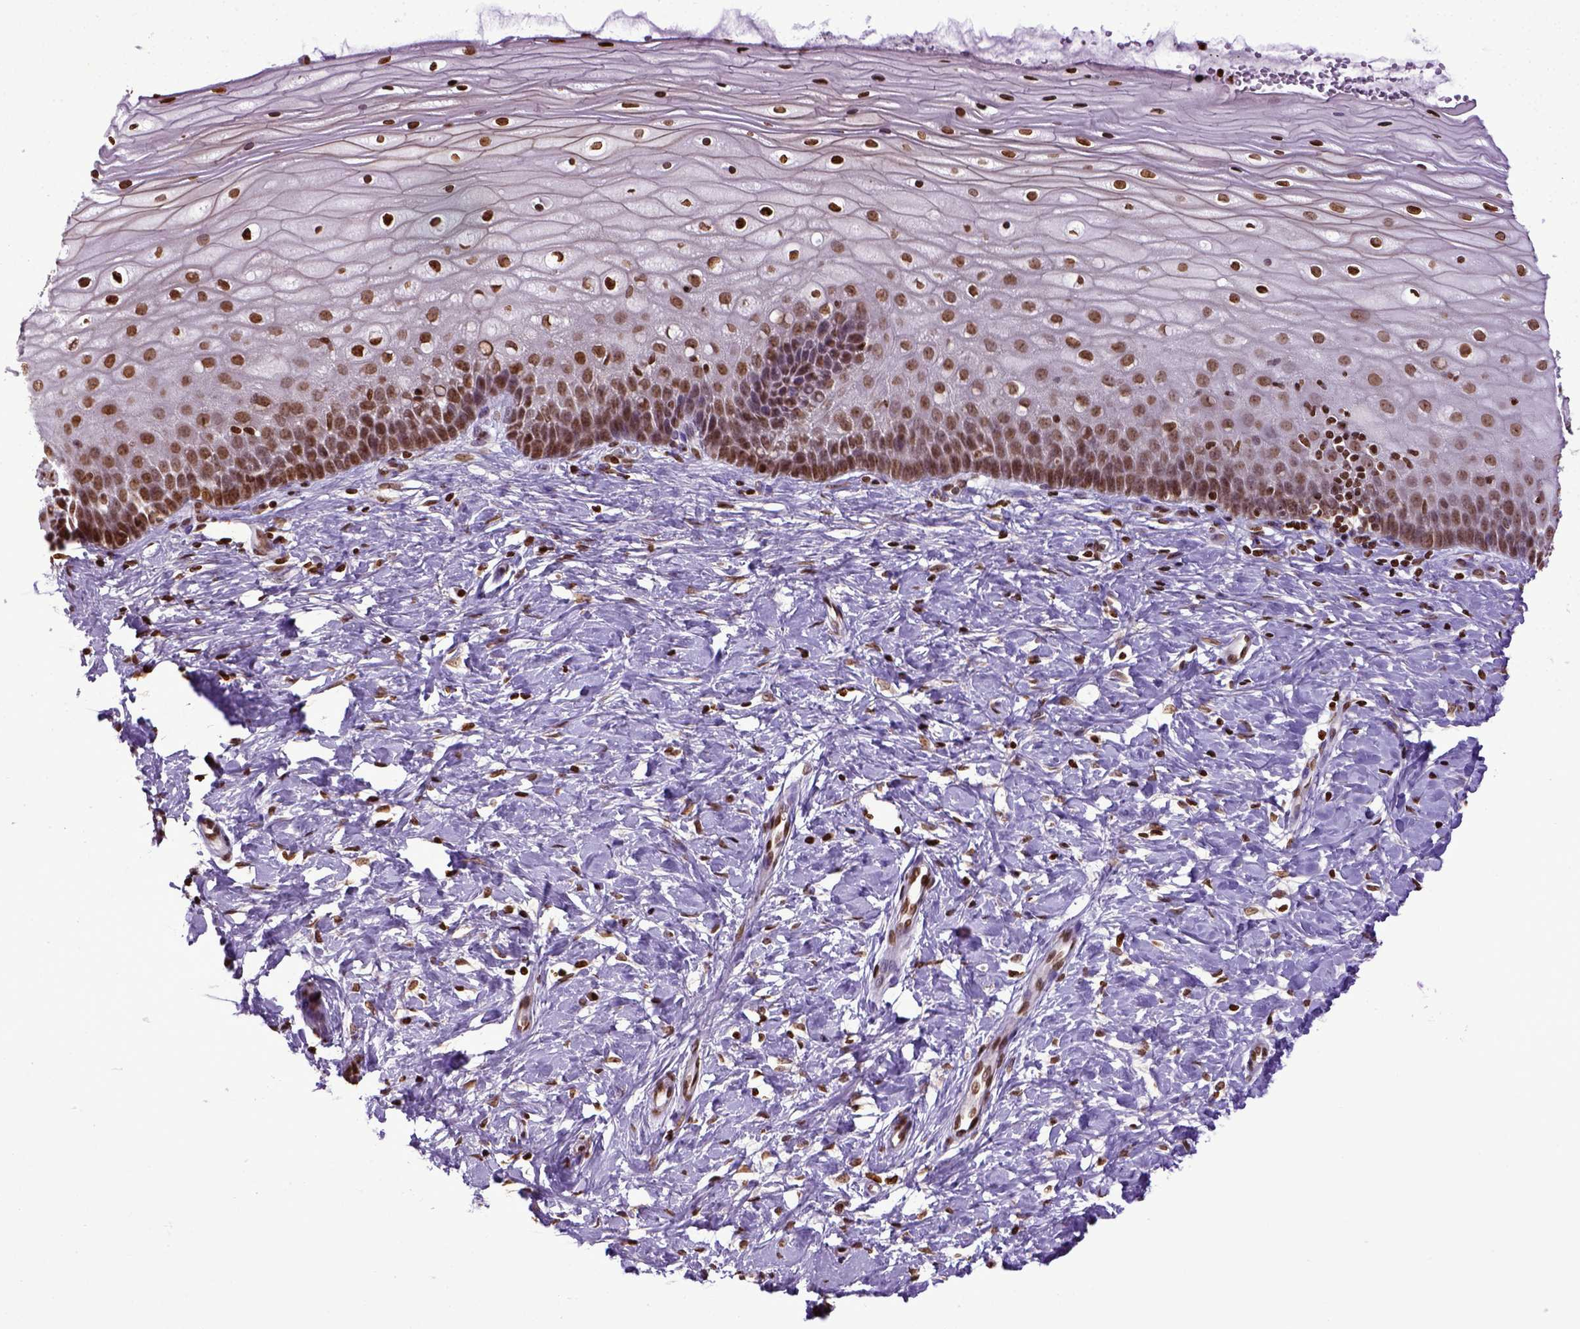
{"staining": {"intensity": "strong", "quantity": ">75%", "location": "nuclear"}, "tissue": "cervix", "cell_type": "Glandular cells", "image_type": "normal", "snomed": [{"axis": "morphology", "description": "Normal tissue, NOS"}, {"axis": "topography", "description": "Cervix"}], "caption": "Protein analysis of normal cervix demonstrates strong nuclear positivity in about >75% of glandular cells. (Stains: DAB (3,3'-diaminobenzidine) in brown, nuclei in blue, Microscopy: brightfield microscopy at high magnification).", "gene": "ZNF75D", "patient": {"sex": "female", "age": 37}}